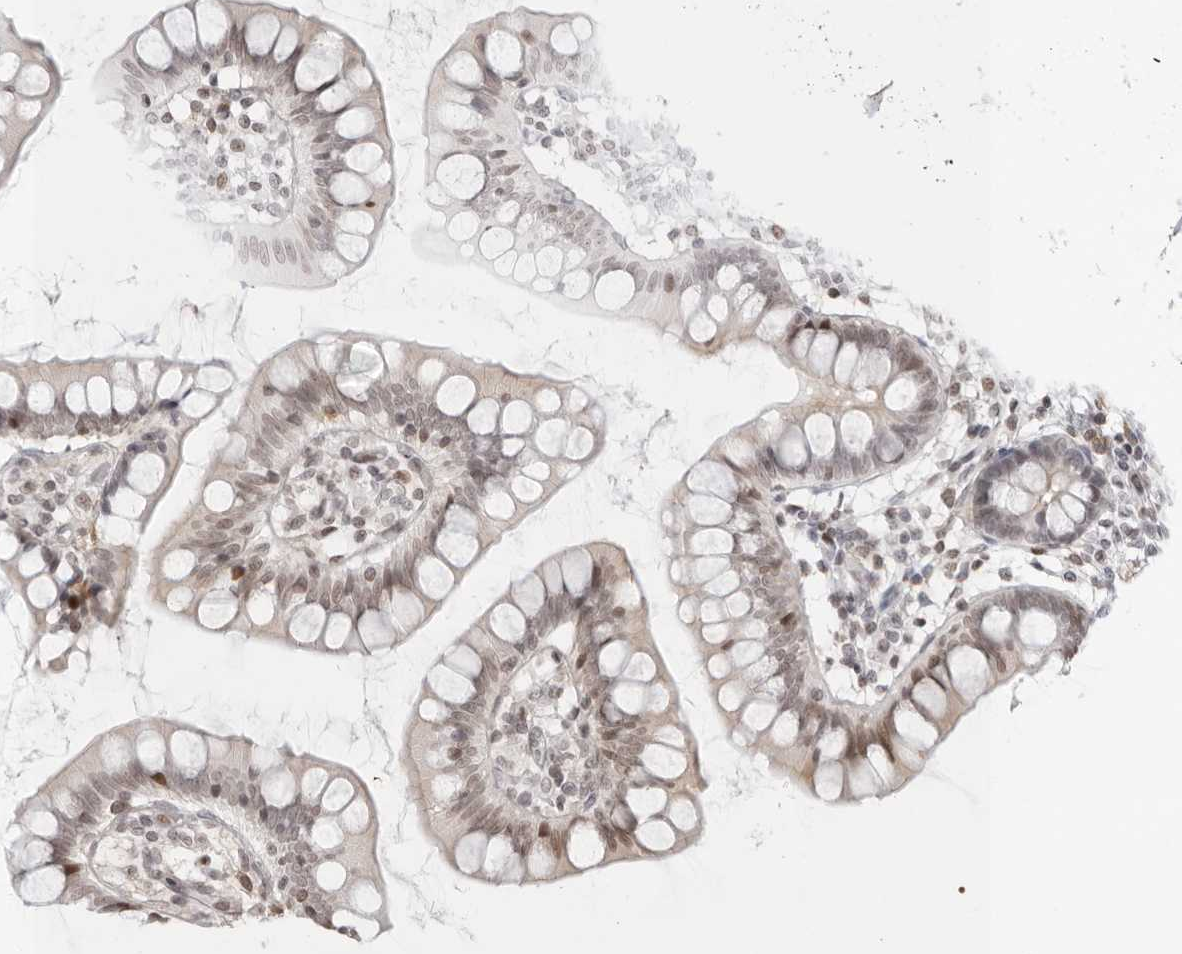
{"staining": {"intensity": "weak", "quantity": "25%-75%", "location": "cytoplasmic/membranous,nuclear"}, "tissue": "small intestine", "cell_type": "Glandular cells", "image_type": "normal", "snomed": [{"axis": "morphology", "description": "Normal tissue, NOS"}, {"axis": "topography", "description": "Small intestine"}], "caption": "Glandular cells display weak cytoplasmic/membranous,nuclear expression in about 25%-75% of cells in benign small intestine. (Brightfield microscopy of DAB IHC at high magnification).", "gene": "RNF146", "patient": {"sex": "female", "age": 84}}